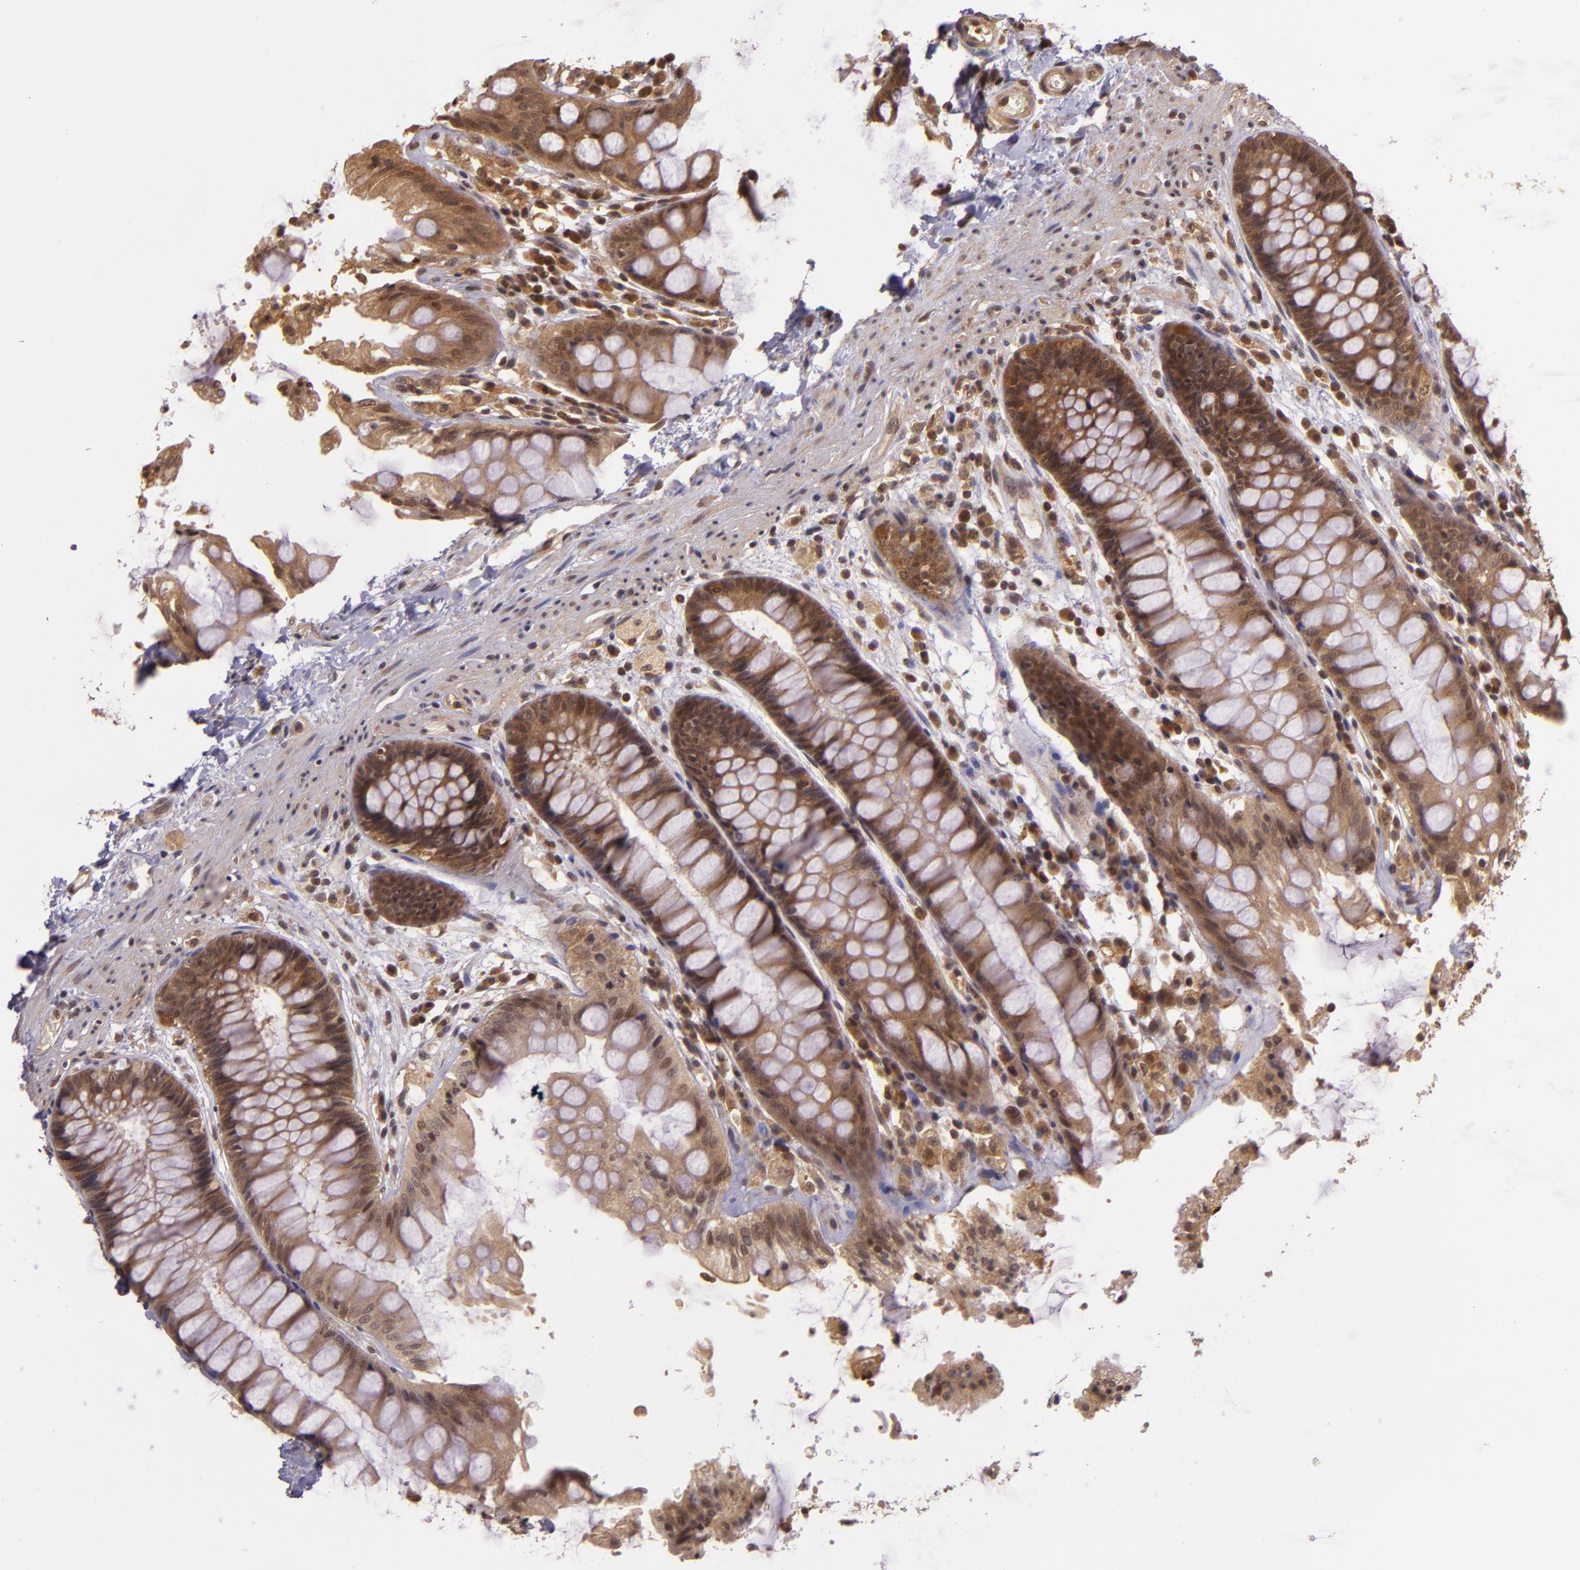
{"staining": {"intensity": "moderate", "quantity": ">75%", "location": "cytoplasmic/membranous"}, "tissue": "rectum", "cell_type": "Glandular cells", "image_type": "normal", "snomed": [{"axis": "morphology", "description": "Normal tissue, NOS"}, {"axis": "topography", "description": "Rectum"}], "caption": "Immunohistochemical staining of benign human rectum shows medium levels of moderate cytoplasmic/membranous positivity in approximately >75% of glandular cells.", "gene": "TXNRD2", "patient": {"sex": "female", "age": 46}}